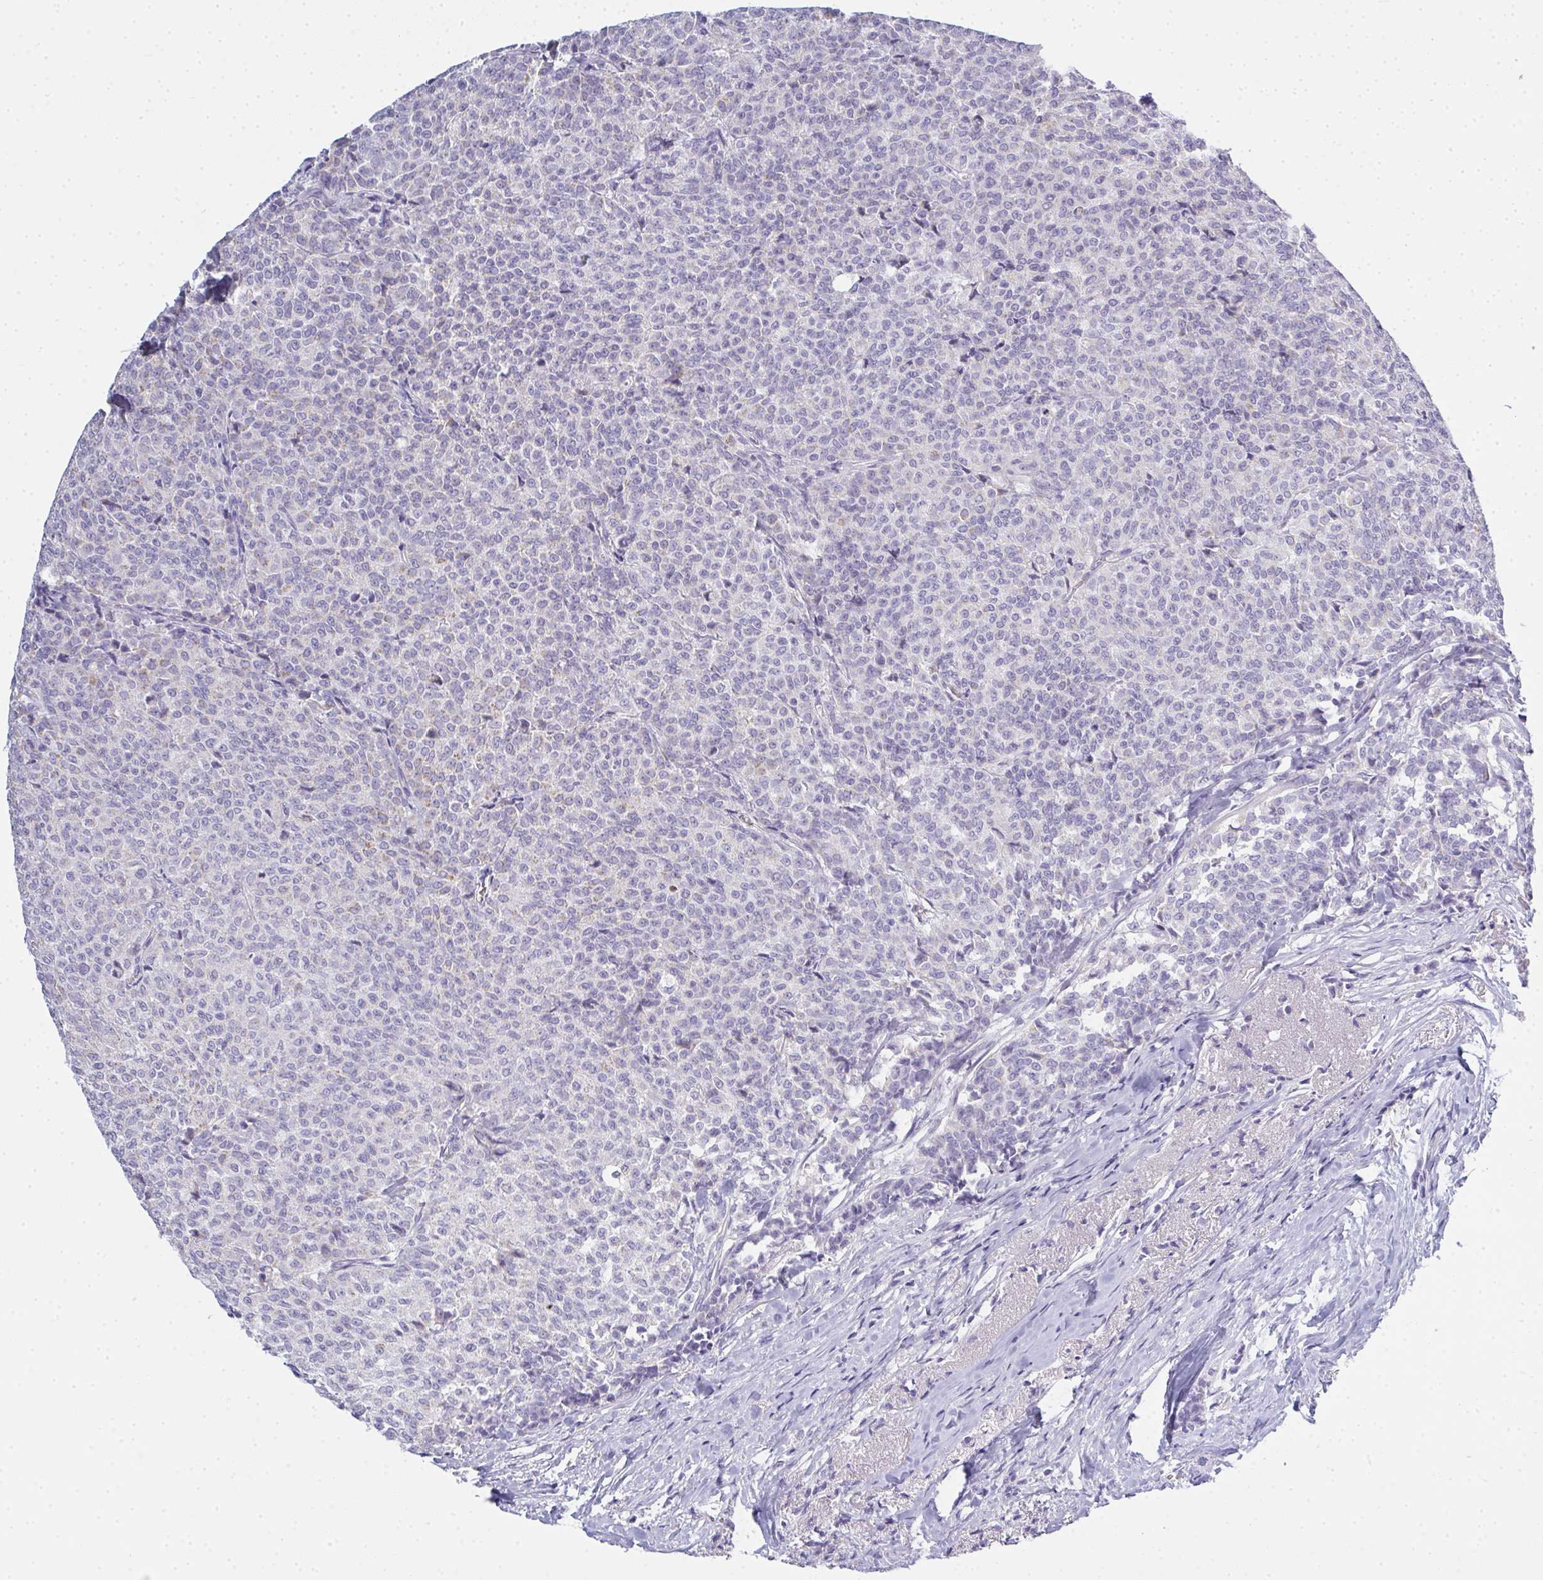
{"staining": {"intensity": "negative", "quantity": "none", "location": "none"}, "tissue": "breast cancer", "cell_type": "Tumor cells", "image_type": "cancer", "snomed": [{"axis": "morphology", "description": "Duct carcinoma"}, {"axis": "topography", "description": "Breast"}], "caption": "Tumor cells are negative for protein expression in human breast infiltrating ductal carcinoma.", "gene": "GSDMB", "patient": {"sex": "female", "age": 91}}